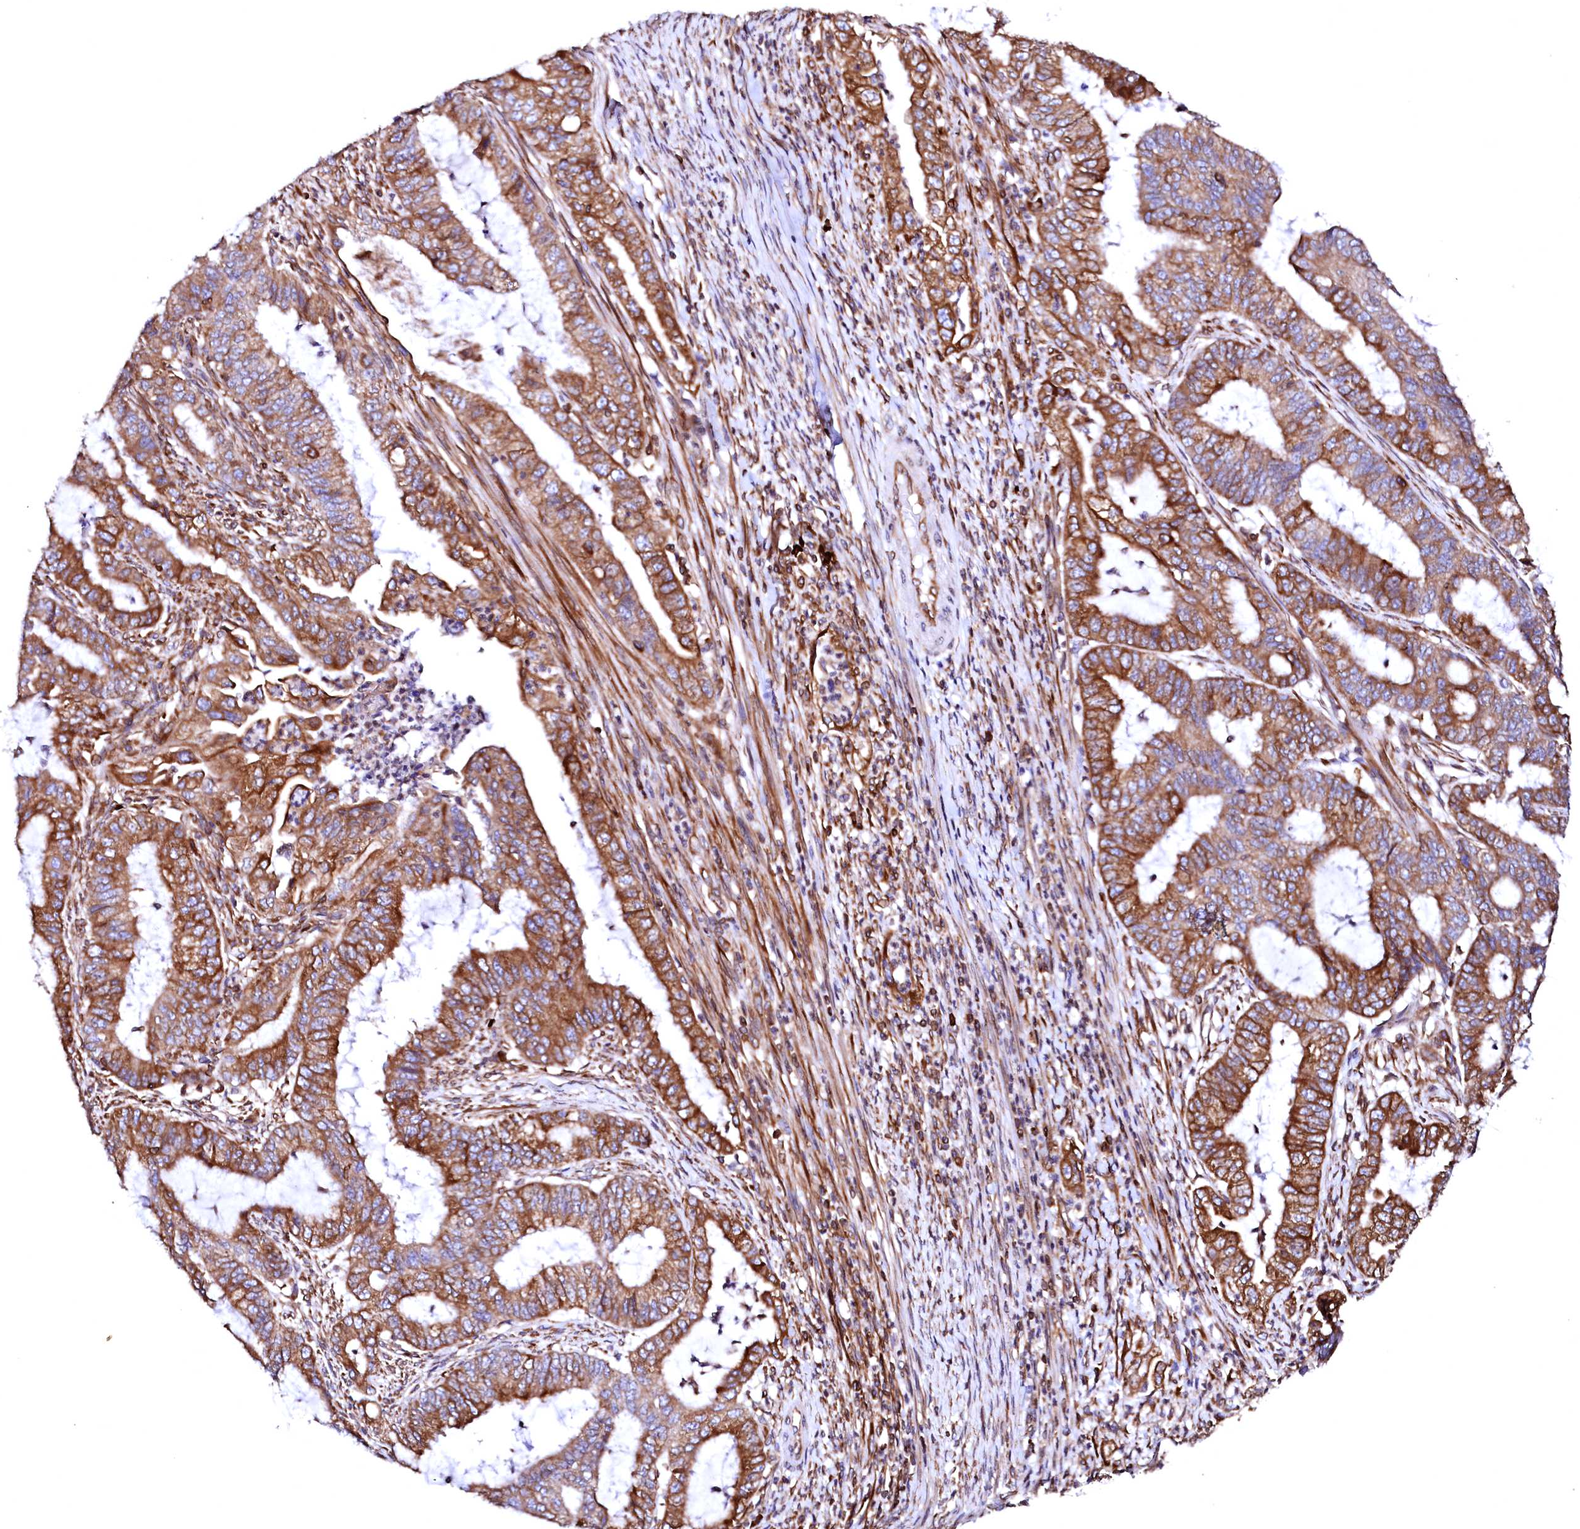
{"staining": {"intensity": "moderate", "quantity": ">75%", "location": "cytoplasmic/membranous"}, "tissue": "endometrial cancer", "cell_type": "Tumor cells", "image_type": "cancer", "snomed": [{"axis": "morphology", "description": "Adenocarcinoma, NOS"}, {"axis": "topography", "description": "Endometrium"}], "caption": "DAB immunohistochemical staining of human adenocarcinoma (endometrial) reveals moderate cytoplasmic/membranous protein staining in about >75% of tumor cells. (IHC, brightfield microscopy, high magnification).", "gene": "DERL1", "patient": {"sex": "female", "age": 51}}